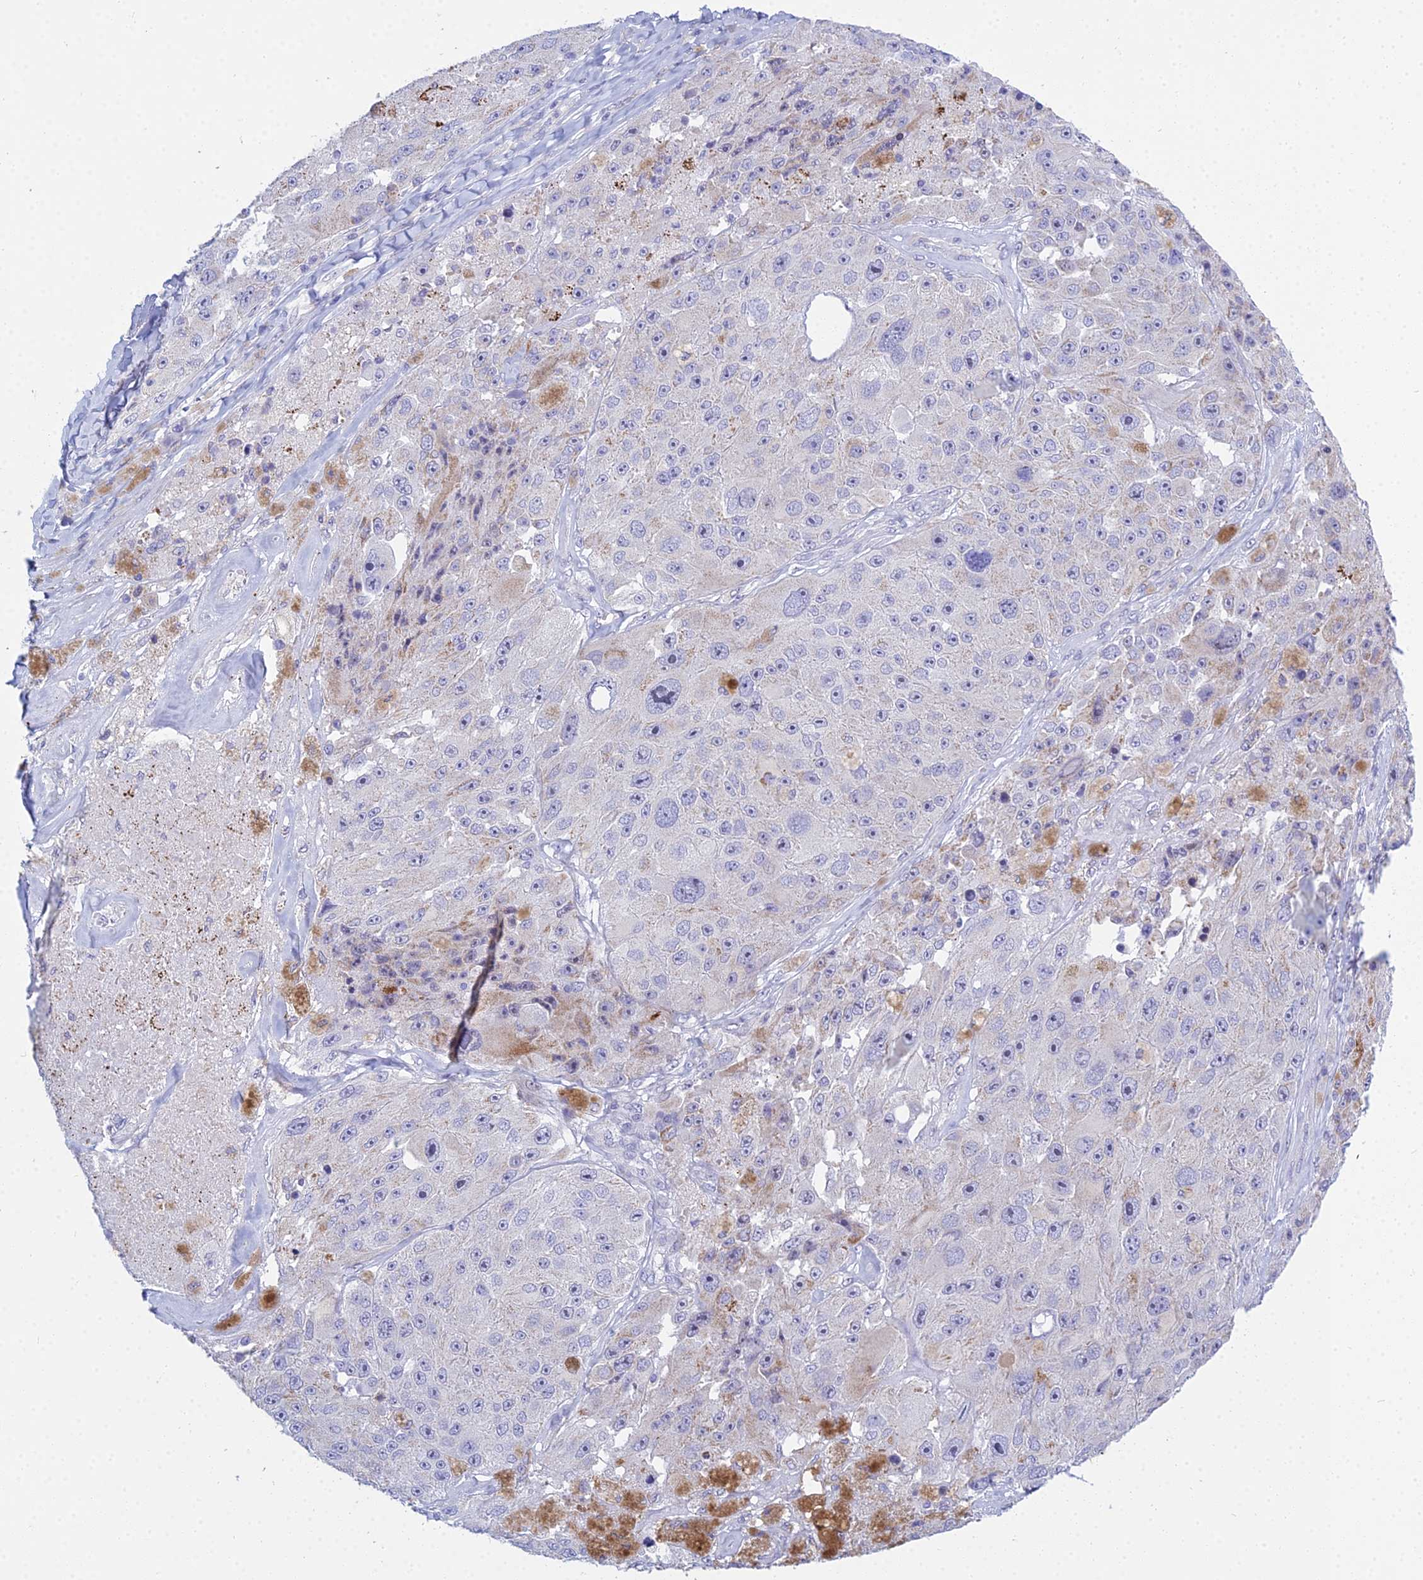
{"staining": {"intensity": "negative", "quantity": "none", "location": "none"}, "tissue": "melanoma", "cell_type": "Tumor cells", "image_type": "cancer", "snomed": [{"axis": "morphology", "description": "Malignant melanoma, Metastatic site"}, {"axis": "topography", "description": "Lymph node"}], "caption": "Immunohistochemistry of human melanoma shows no staining in tumor cells.", "gene": "PRR13", "patient": {"sex": "male", "age": 62}}